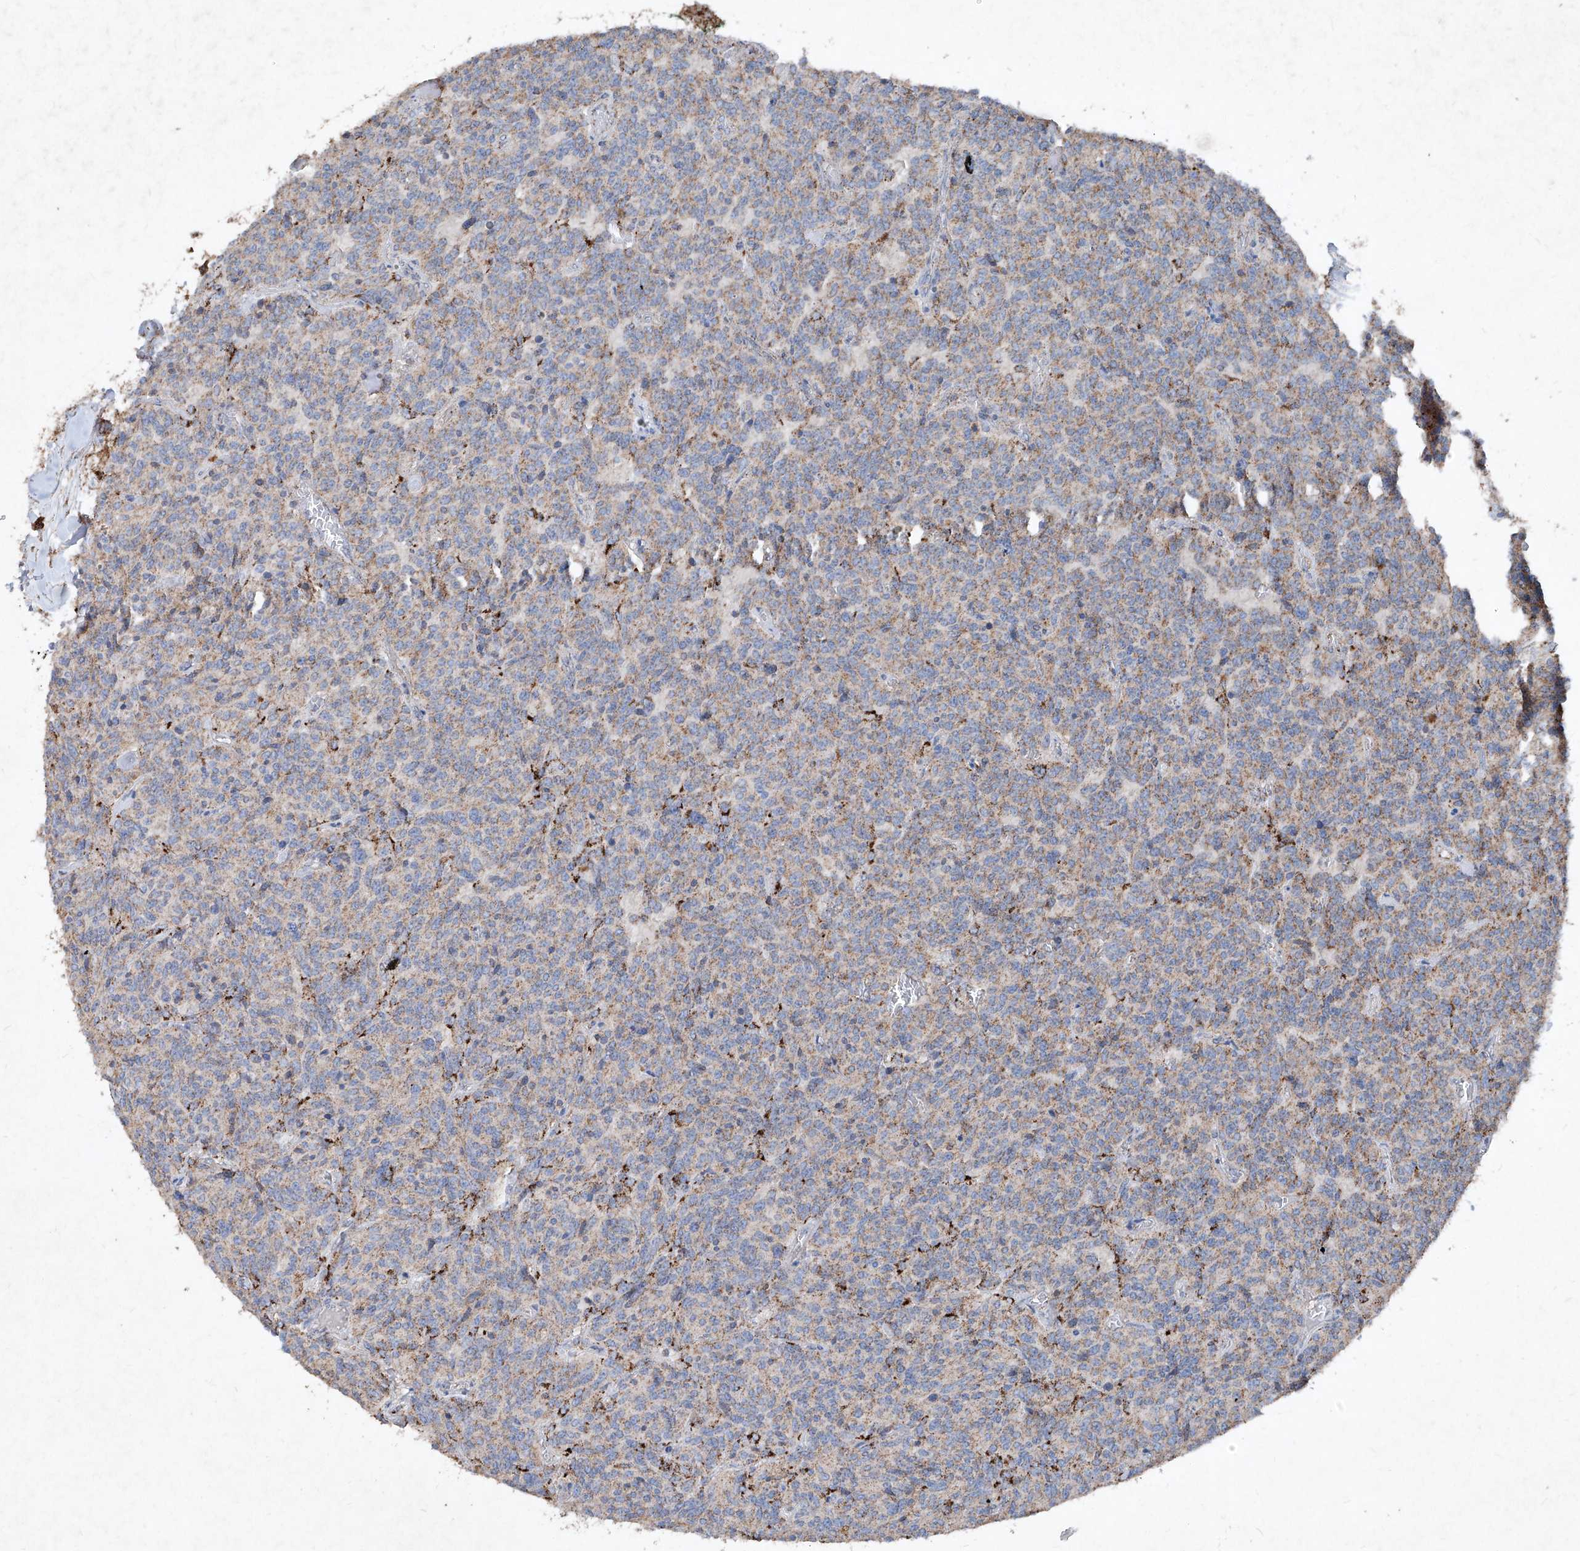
{"staining": {"intensity": "moderate", "quantity": "<25%", "location": "cytoplasmic/membranous"}, "tissue": "carcinoid", "cell_type": "Tumor cells", "image_type": "cancer", "snomed": [{"axis": "morphology", "description": "Carcinoid, malignant, NOS"}, {"axis": "topography", "description": "Lung"}], "caption": "Immunohistochemical staining of malignant carcinoid demonstrates moderate cytoplasmic/membranous protein staining in about <25% of tumor cells. Immunohistochemistry stains the protein in brown and the nuclei are stained blue.", "gene": "ABCD3", "patient": {"sex": "female", "age": 46}}